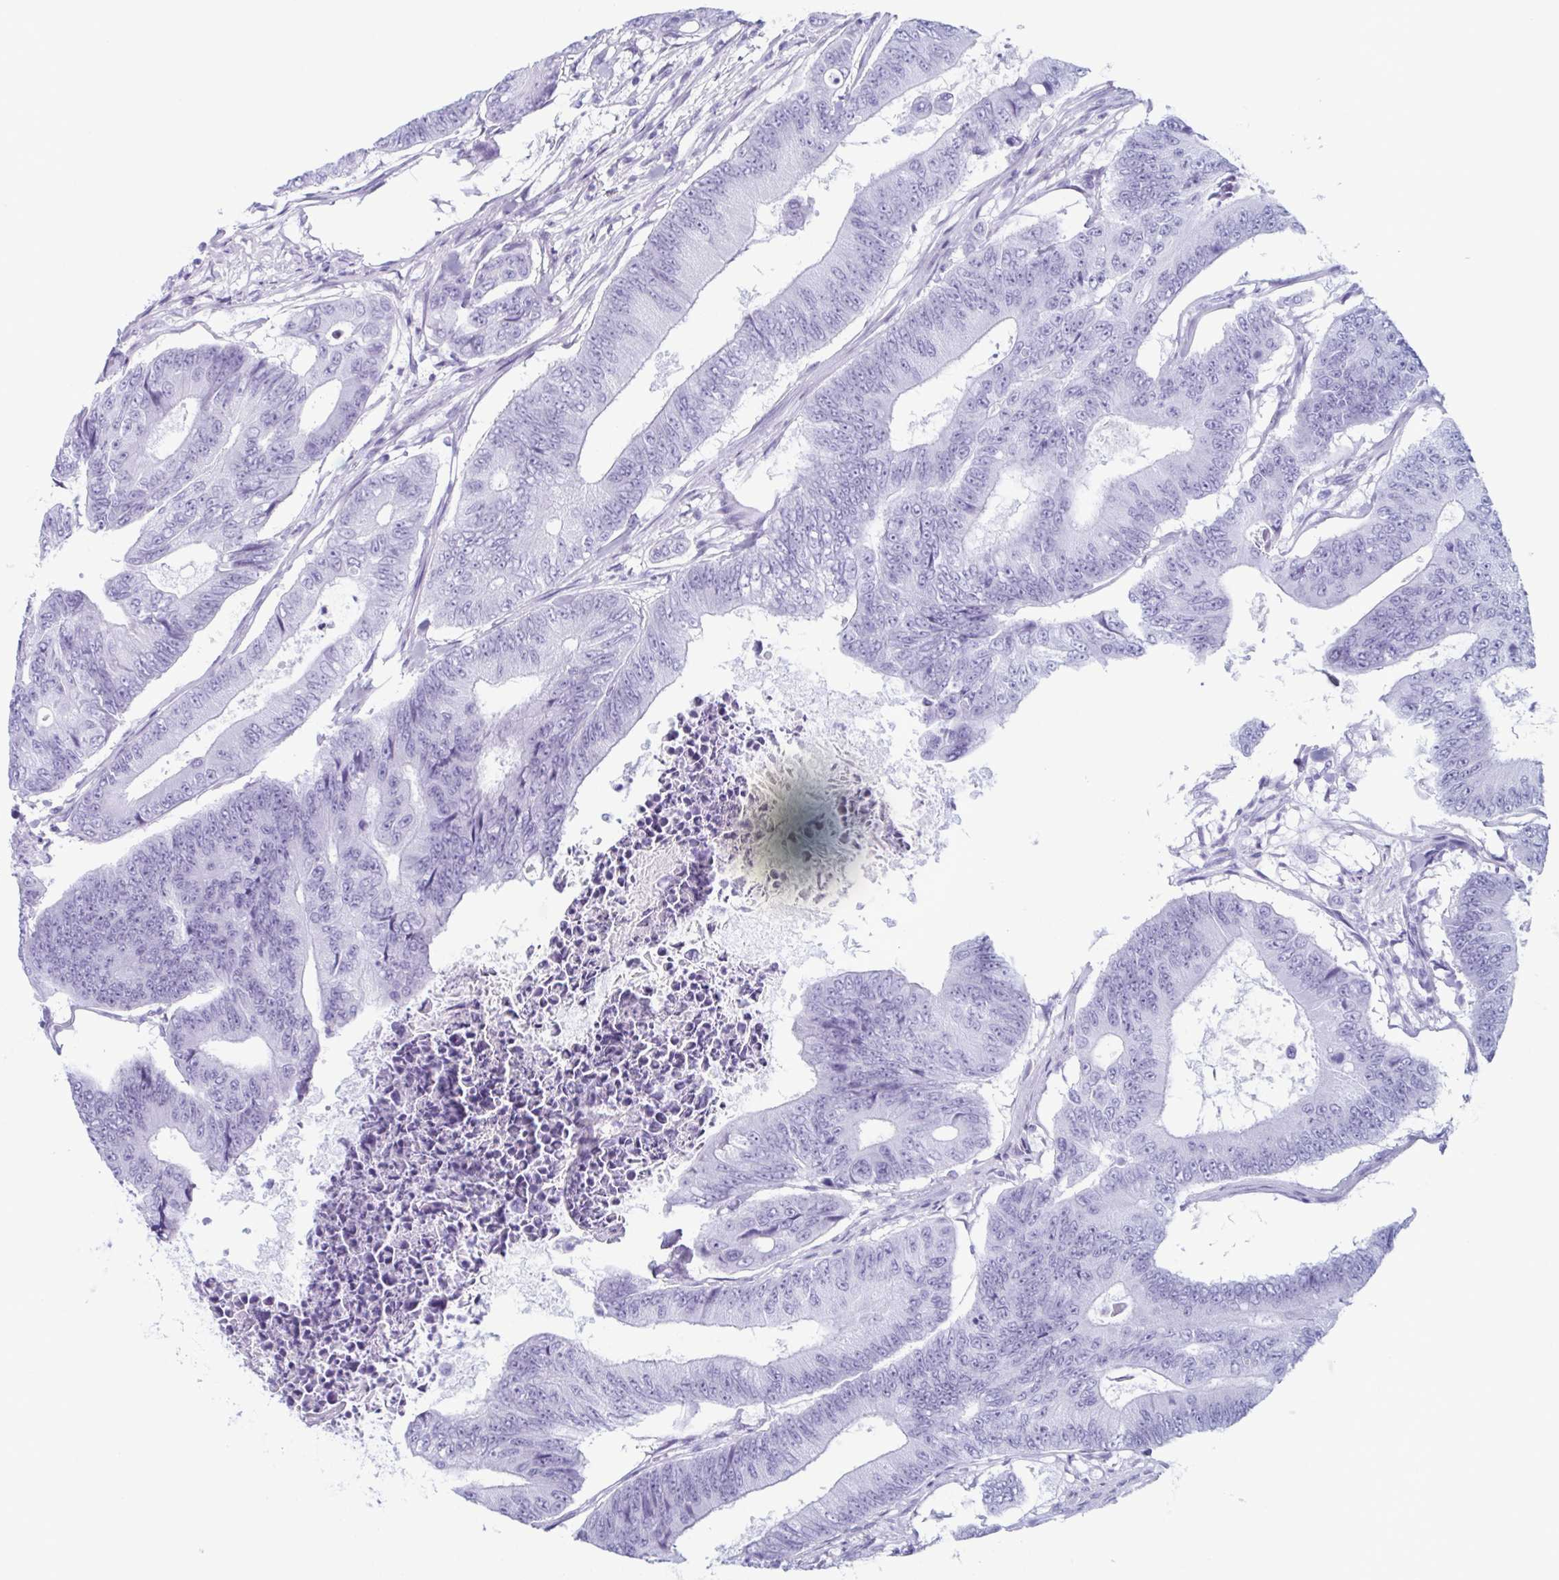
{"staining": {"intensity": "negative", "quantity": "none", "location": "none"}, "tissue": "colorectal cancer", "cell_type": "Tumor cells", "image_type": "cancer", "snomed": [{"axis": "morphology", "description": "Adenocarcinoma, NOS"}, {"axis": "topography", "description": "Colon"}], "caption": "Adenocarcinoma (colorectal) was stained to show a protein in brown. There is no significant positivity in tumor cells. (Stains: DAB (3,3'-diaminobenzidine) immunohistochemistry with hematoxylin counter stain, Microscopy: brightfield microscopy at high magnification).", "gene": "ENKUR", "patient": {"sex": "female", "age": 48}}